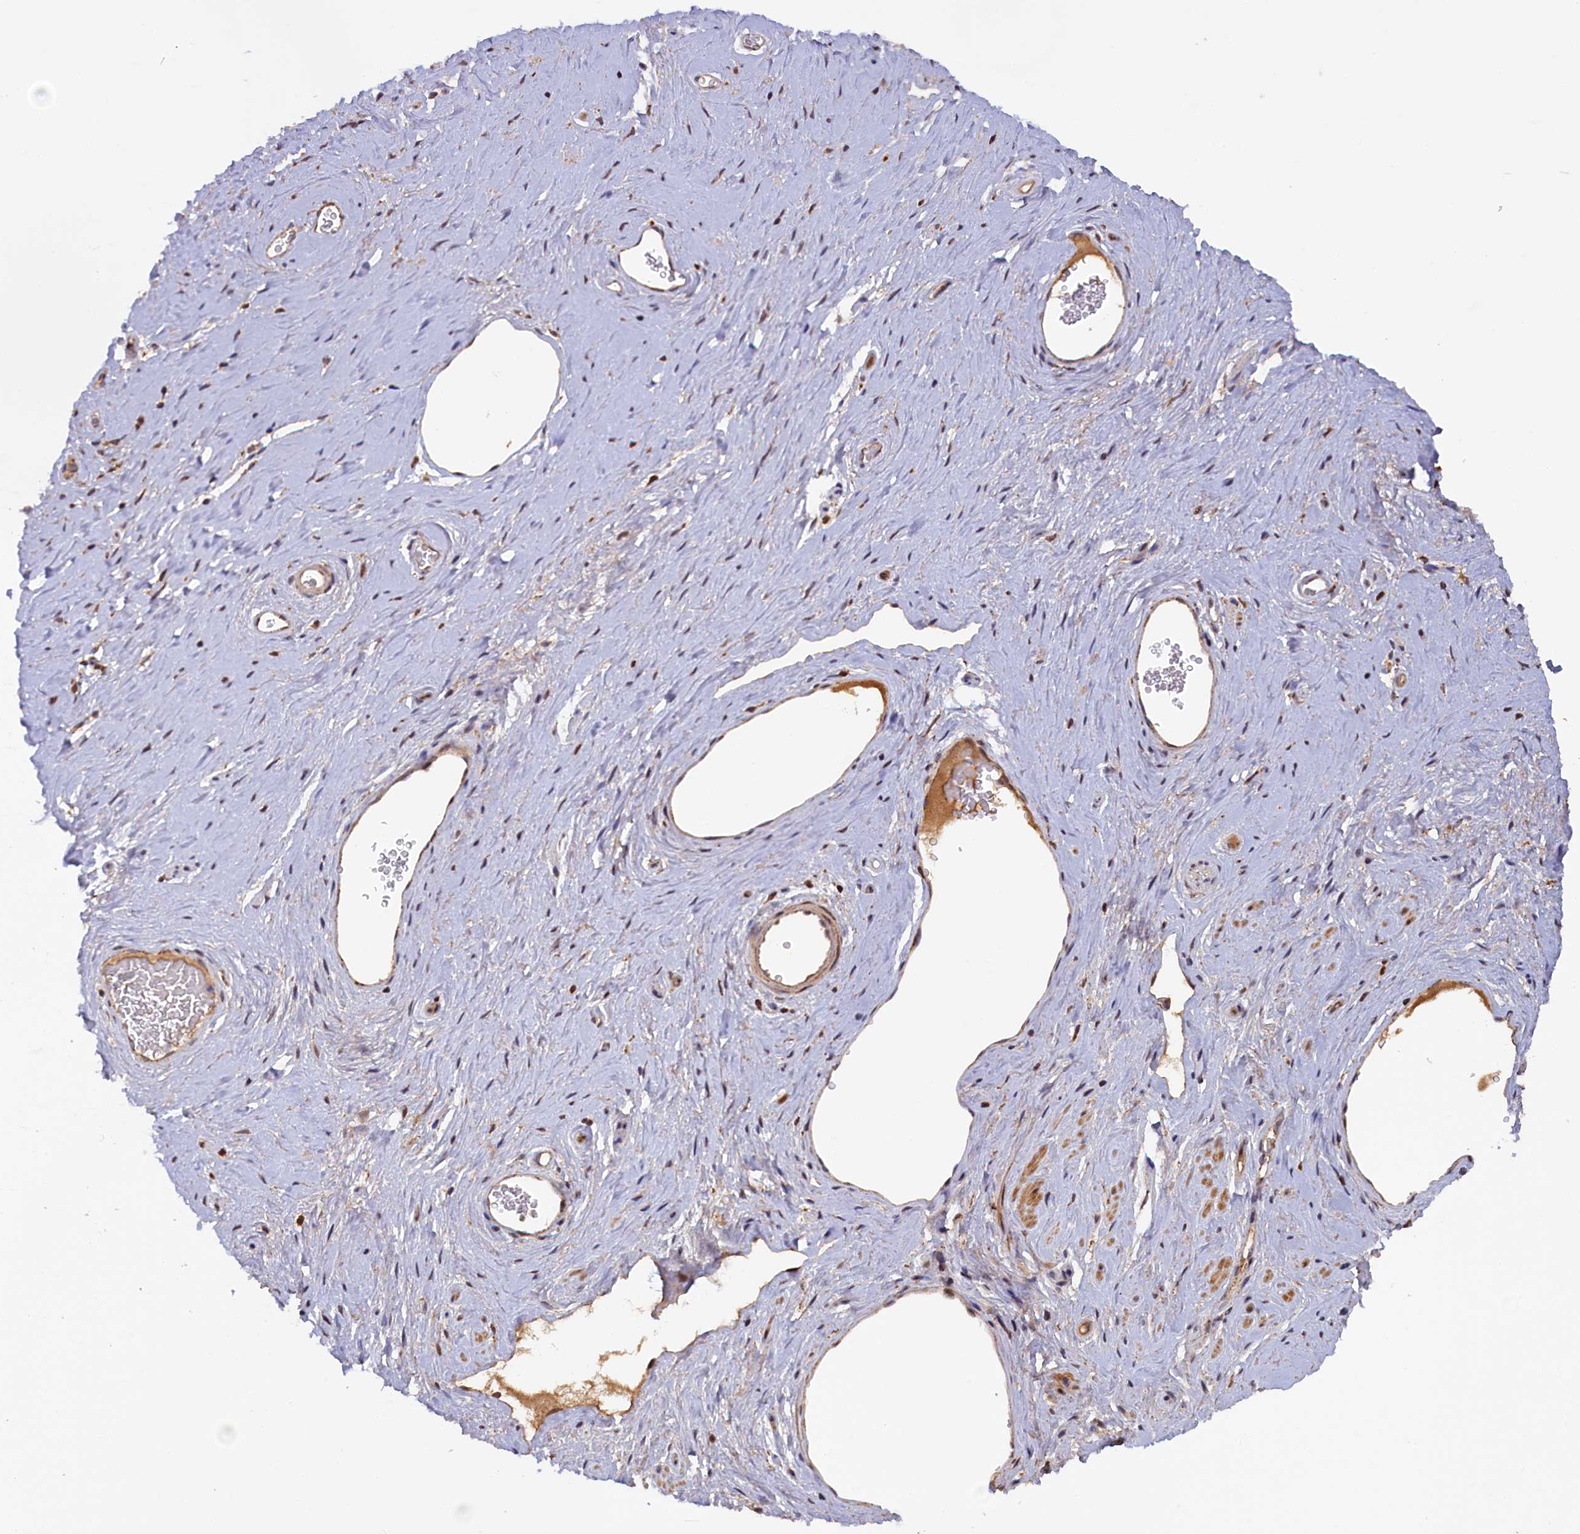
{"staining": {"intensity": "moderate", "quantity": ">75%", "location": "cytoplasmic/membranous"}, "tissue": "adipose tissue", "cell_type": "Adipocytes", "image_type": "normal", "snomed": [{"axis": "morphology", "description": "Normal tissue, NOS"}, {"axis": "morphology", "description": "Adenocarcinoma, NOS"}, {"axis": "topography", "description": "Rectum"}, {"axis": "topography", "description": "Vagina"}, {"axis": "topography", "description": "Peripheral nerve tissue"}], "caption": "Human adipose tissue stained with a brown dye shows moderate cytoplasmic/membranous positive expression in about >75% of adipocytes.", "gene": "DUS3L", "patient": {"sex": "female", "age": 71}}